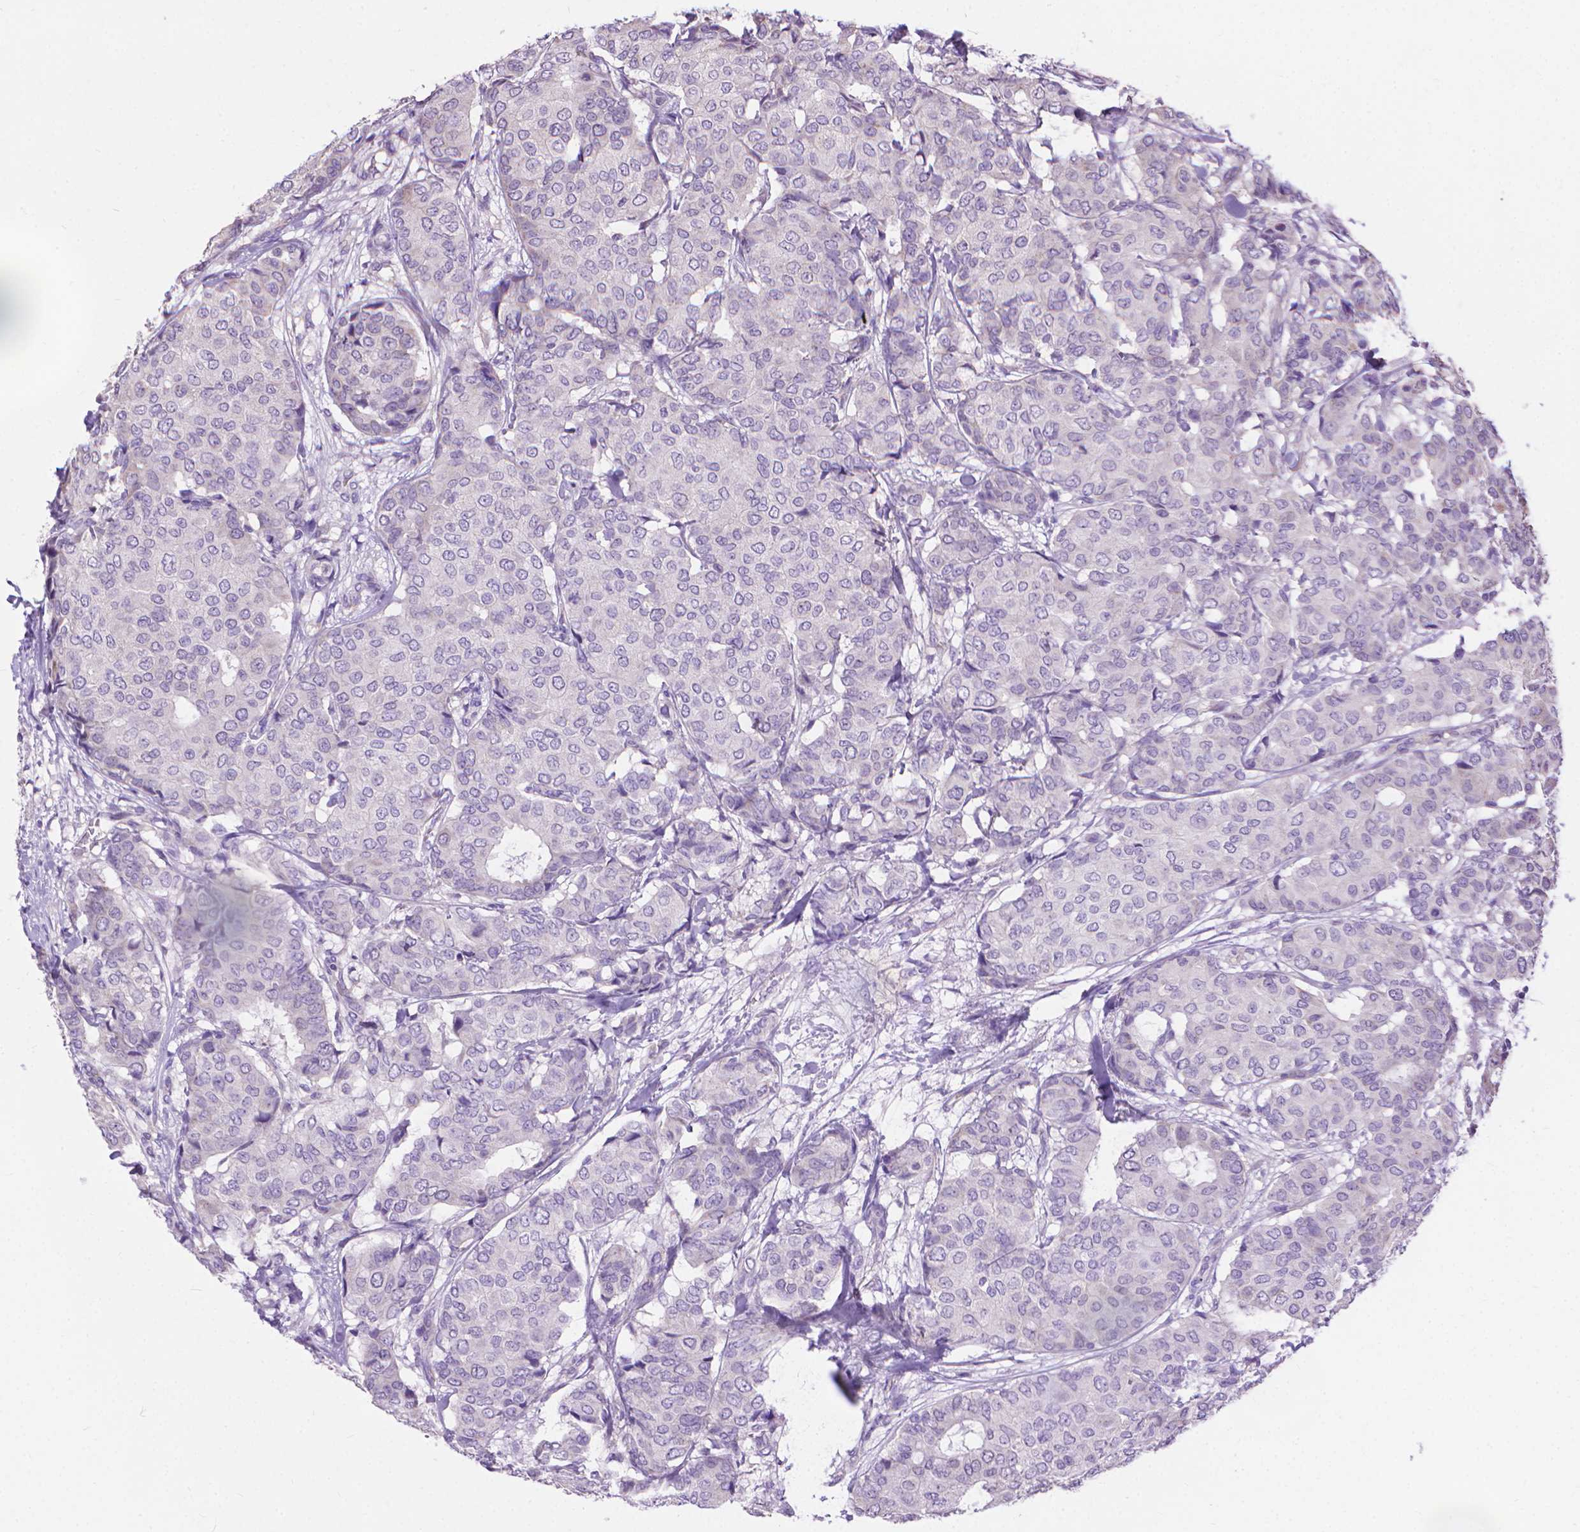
{"staining": {"intensity": "negative", "quantity": "none", "location": "none"}, "tissue": "breast cancer", "cell_type": "Tumor cells", "image_type": "cancer", "snomed": [{"axis": "morphology", "description": "Duct carcinoma"}, {"axis": "topography", "description": "Breast"}], "caption": "IHC of human infiltrating ductal carcinoma (breast) shows no positivity in tumor cells. (DAB (3,3'-diaminobenzidine) immunohistochemistry, high magnification).", "gene": "SYN1", "patient": {"sex": "female", "age": 75}}